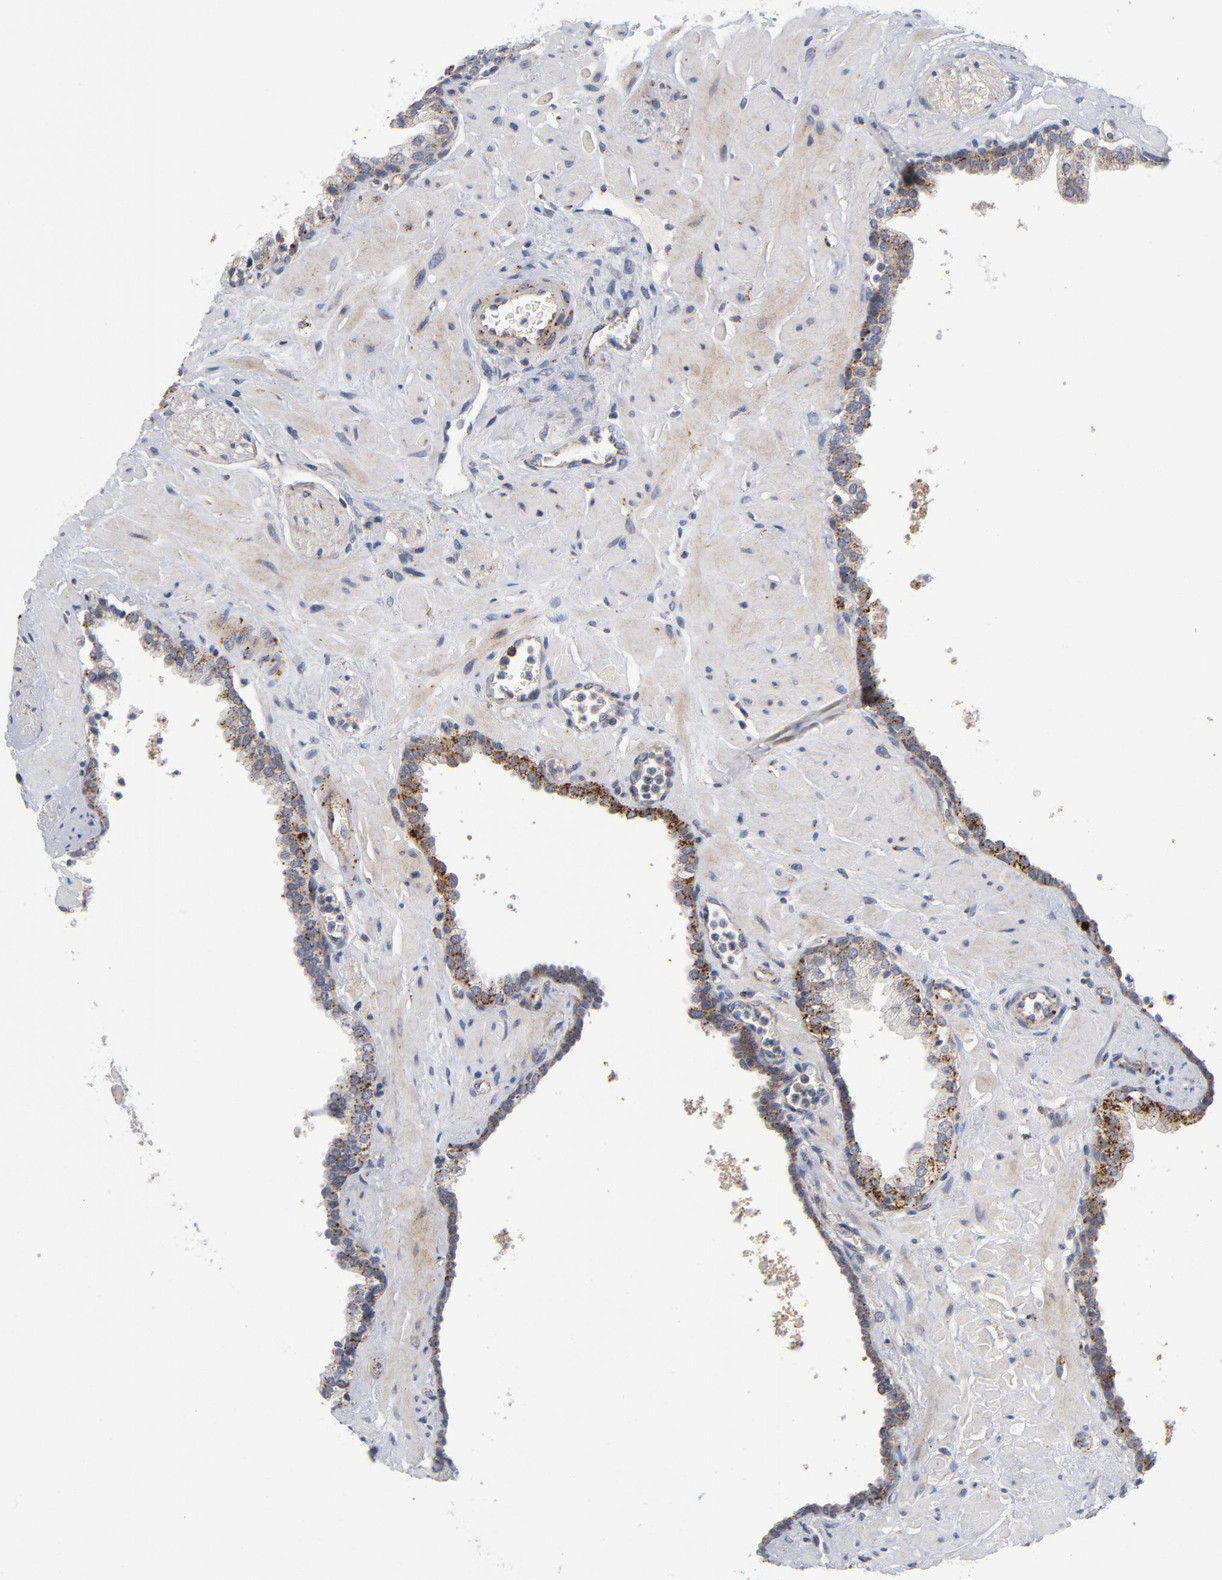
{"staining": {"intensity": "moderate", "quantity": ">75%", "location": "cytoplasmic/membranous"}, "tissue": "prostate", "cell_type": "Glandular cells", "image_type": "normal", "snomed": [{"axis": "morphology", "description": "Normal tissue, NOS"}, {"axis": "topography", "description": "Prostate"}], "caption": "This micrograph demonstrates benign prostate stained with immunohistochemistry to label a protein in brown. The cytoplasmic/membranous of glandular cells show moderate positivity for the protein. Nuclei are counter-stained blue.", "gene": "AKT2", "patient": {"sex": "male", "age": 60}}